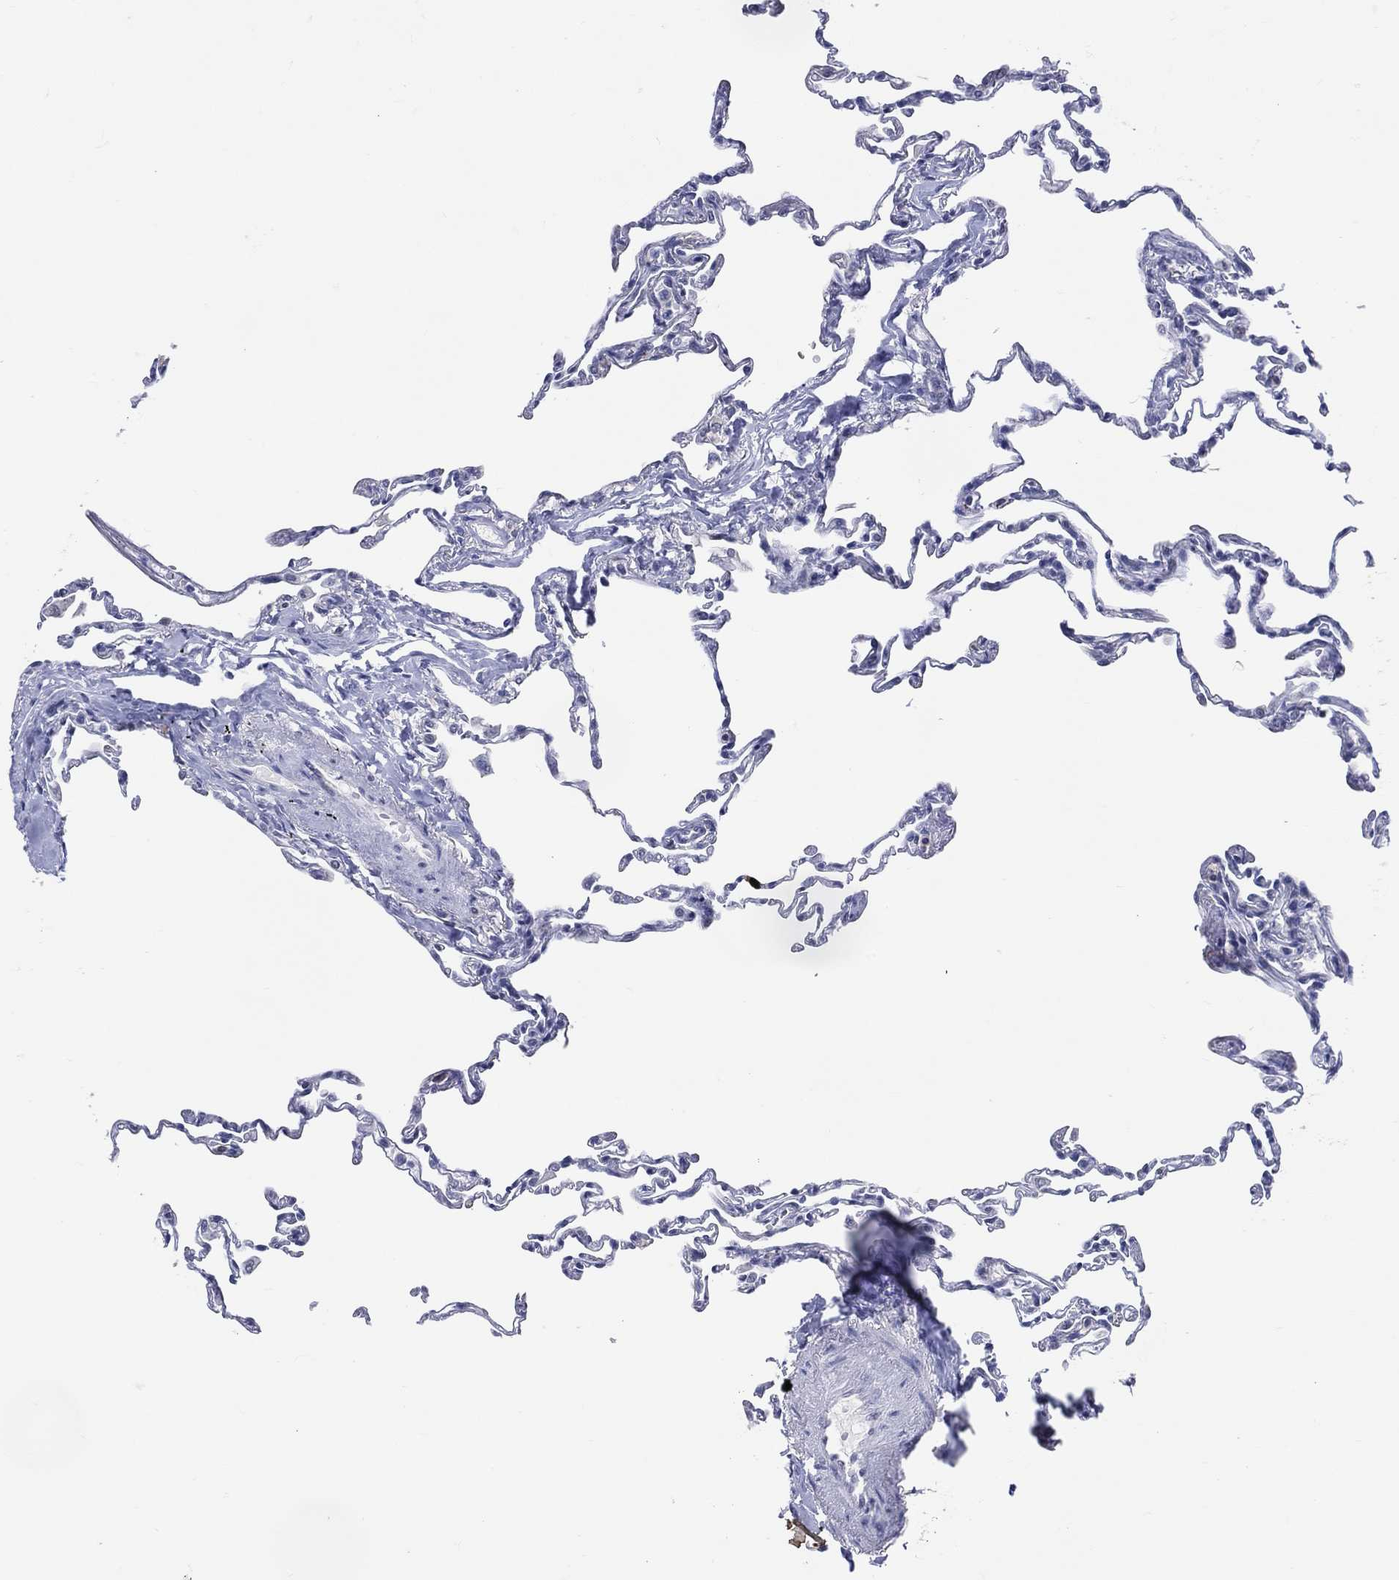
{"staining": {"intensity": "negative", "quantity": "none", "location": "none"}, "tissue": "lung", "cell_type": "Alveolar cells", "image_type": "normal", "snomed": [{"axis": "morphology", "description": "Normal tissue, NOS"}, {"axis": "topography", "description": "Lung"}], "caption": "This is a image of immunohistochemistry staining of benign lung, which shows no expression in alveolar cells.", "gene": "CFAP58", "patient": {"sex": "female", "age": 57}}